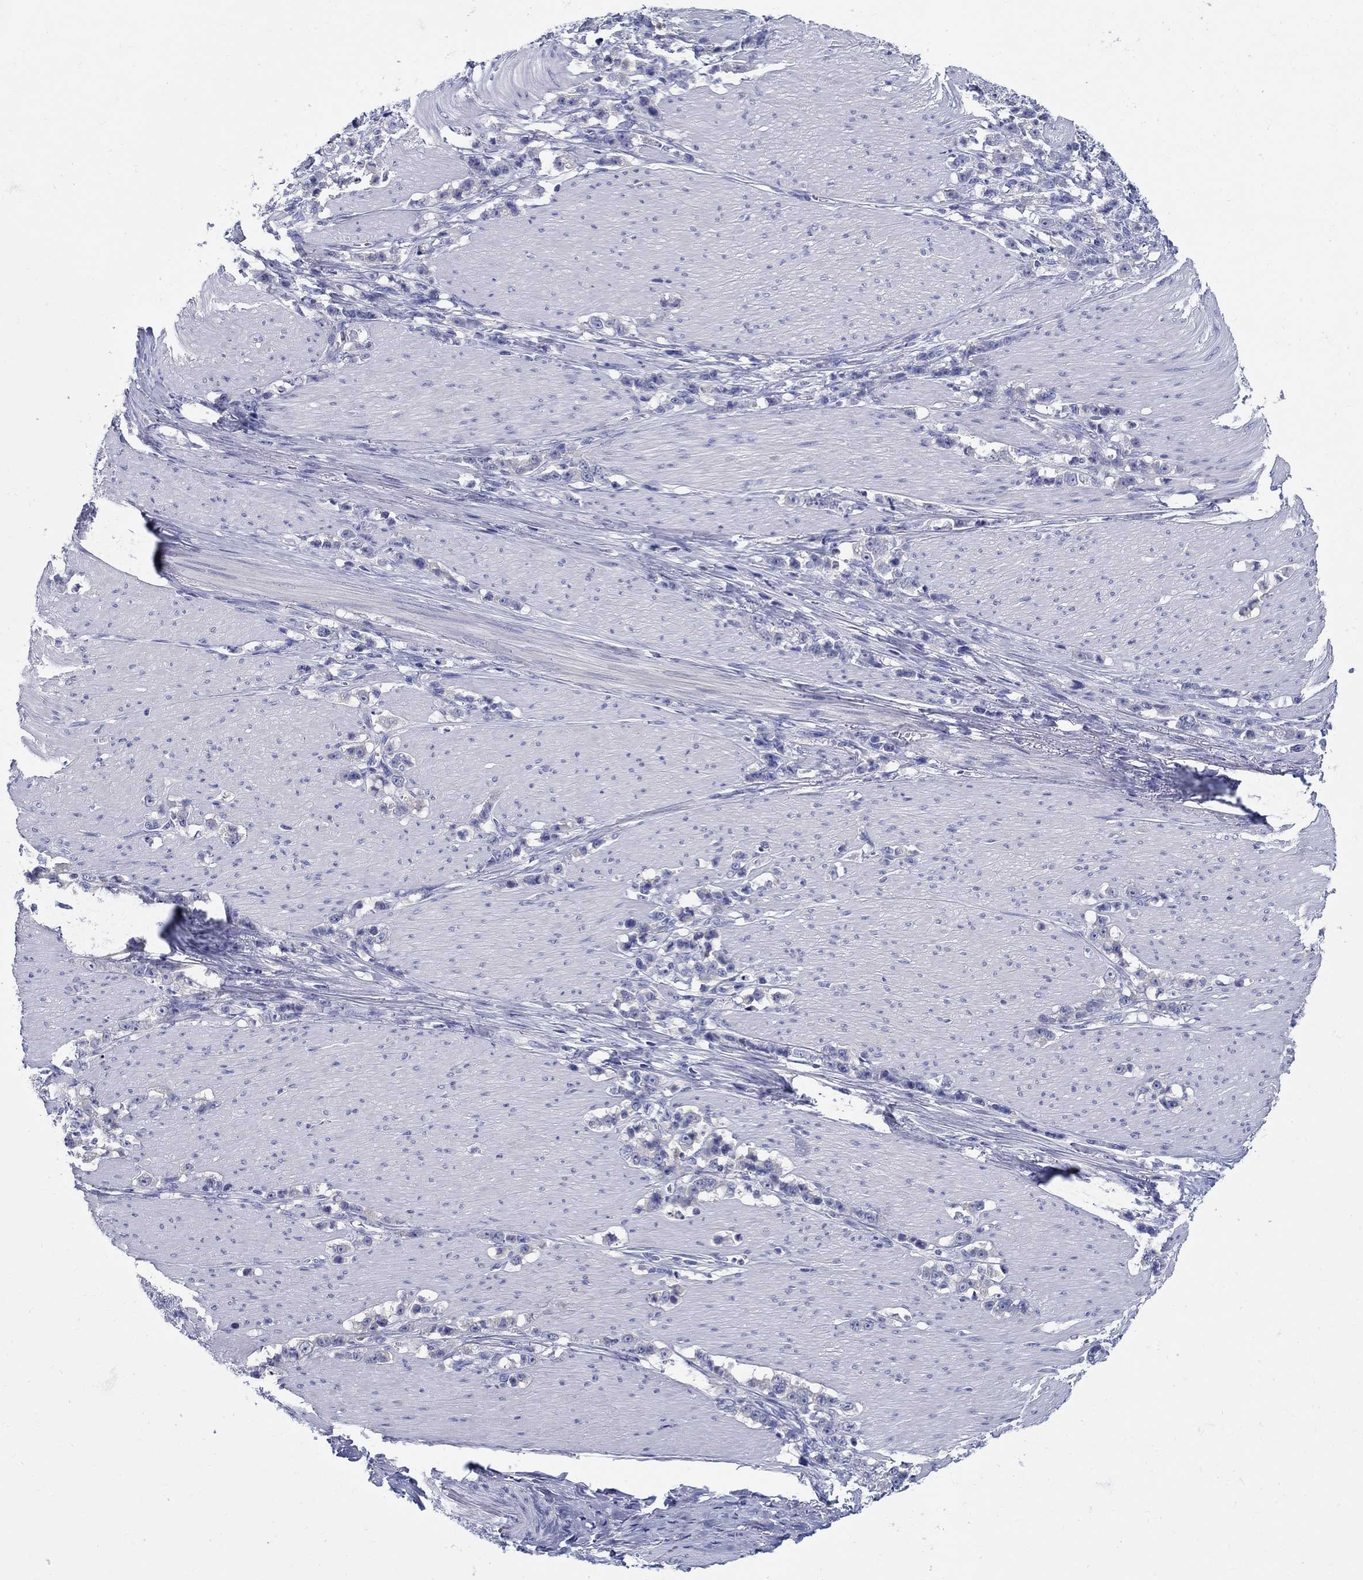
{"staining": {"intensity": "negative", "quantity": "none", "location": "none"}, "tissue": "stomach cancer", "cell_type": "Tumor cells", "image_type": "cancer", "snomed": [{"axis": "morphology", "description": "Adenocarcinoma, NOS"}, {"axis": "topography", "description": "Stomach, lower"}], "caption": "A histopathology image of stomach cancer stained for a protein shows no brown staining in tumor cells.", "gene": "CRYGD", "patient": {"sex": "male", "age": 88}}